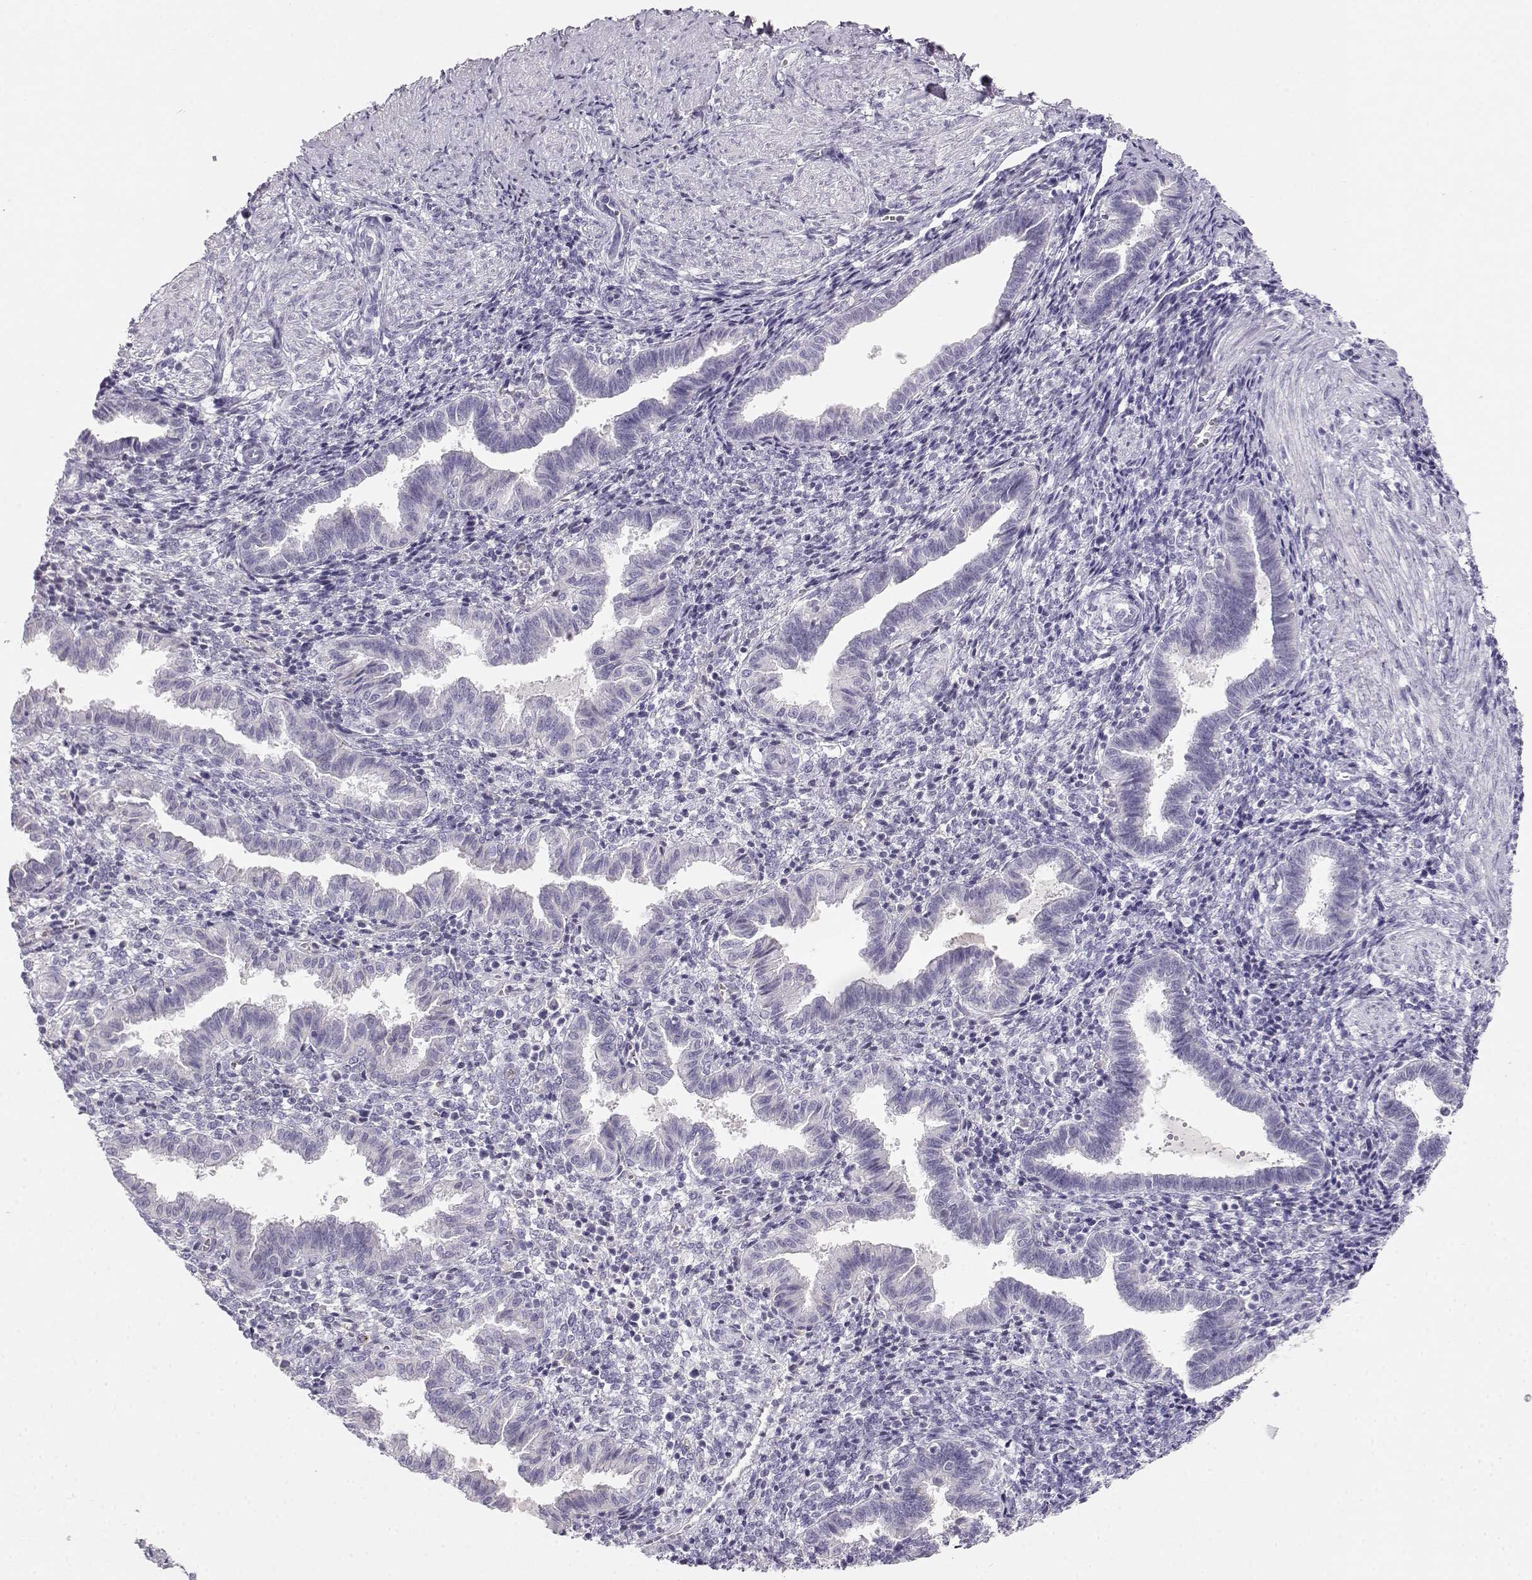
{"staining": {"intensity": "negative", "quantity": "none", "location": "none"}, "tissue": "endometrium", "cell_type": "Cells in endometrial stroma", "image_type": "normal", "snomed": [{"axis": "morphology", "description": "Normal tissue, NOS"}, {"axis": "topography", "description": "Endometrium"}], "caption": "High magnification brightfield microscopy of benign endometrium stained with DAB (brown) and counterstained with hematoxylin (blue): cells in endometrial stroma show no significant positivity. The staining was performed using DAB (3,3'-diaminobenzidine) to visualize the protein expression in brown, while the nuclei were stained in blue with hematoxylin (Magnification: 20x).", "gene": "GPR174", "patient": {"sex": "female", "age": 37}}